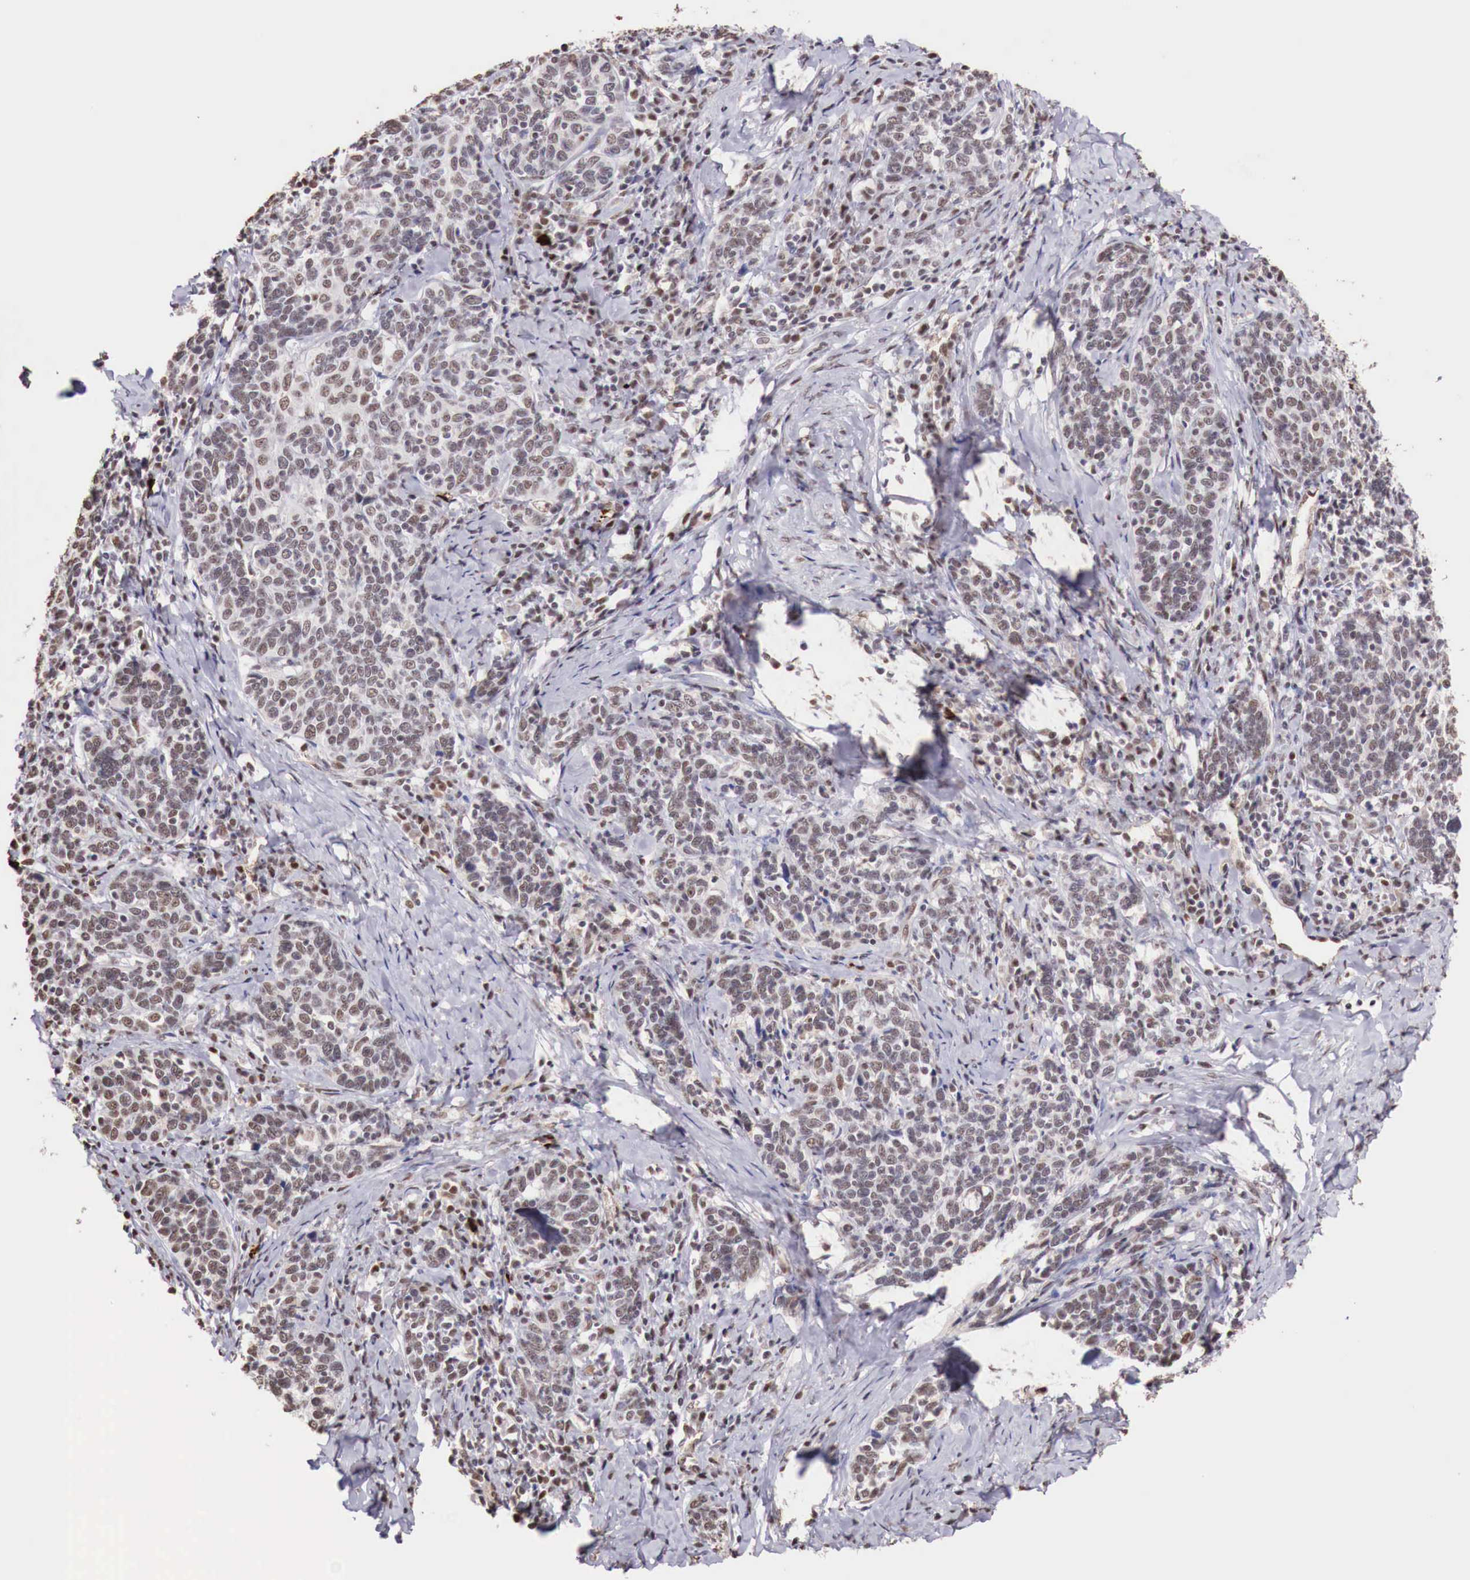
{"staining": {"intensity": "moderate", "quantity": ">75%", "location": "nuclear"}, "tissue": "cervical cancer", "cell_type": "Tumor cells", "image_type": "cancer", "snomed": [{"axis": "morphology", "description": "Squamous cell carcinoma, NOS"}, {"axis": "topography", "description": "Cervix"}], "caption": "High-magnification brightfield microscopy of squamous cell carcinoma (cervical) stained with DAB (brown) and counterstained with hematoxylin (blue). tumor cells exhibit moderate nuclear expression is present in about>75% of cells. The staining is performed using DAB brown chromogen to label protein expression. The nuclei are counter-stained blue using hematoxylin.", "gene": "FOXP2", "patient": {"sex": "female", "age": 41}}